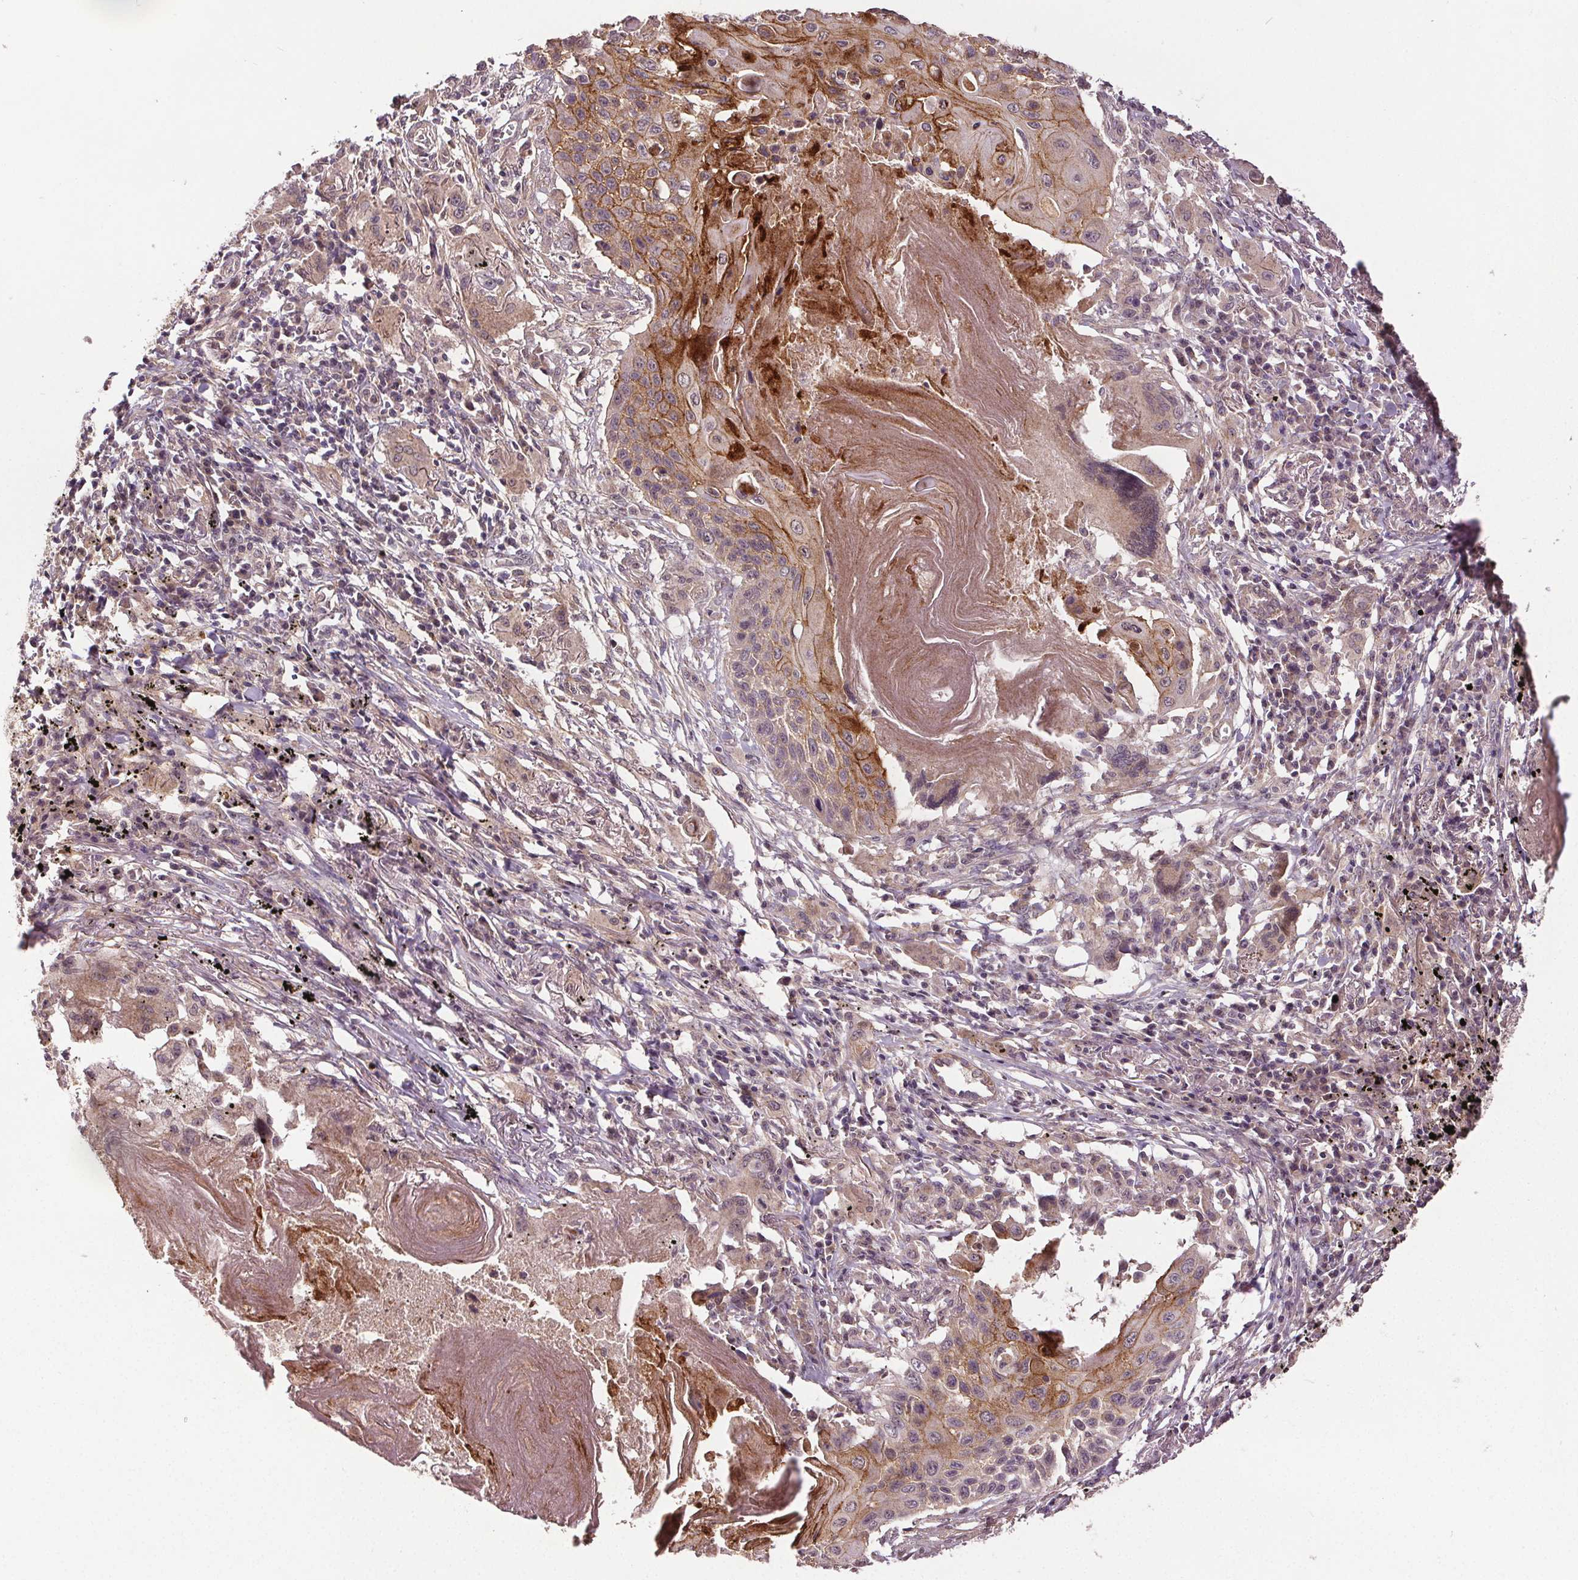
{"staining": {"intensity": "moderate", "quantity": "25%-75%", "location": "cytoplasmic/membranous"}, "tissue": "lung cancer", "cell_type": "Tumor cells", "image_type": "cancer", "snomed": [{"axis": "morphology", "description": "Squamous cell carcinoma, NOS"}, {"axis": "topography", "description": "Lung"}], "caption": "This is an image of immunohistochemistry (IHC) staining of lung squamous cell carcinoma, which shows moderate staining in the cytoplasmic/membranous of tumor cells.", "gene": "EPHB3", "patient": {"sex": "male", "age": 78}}